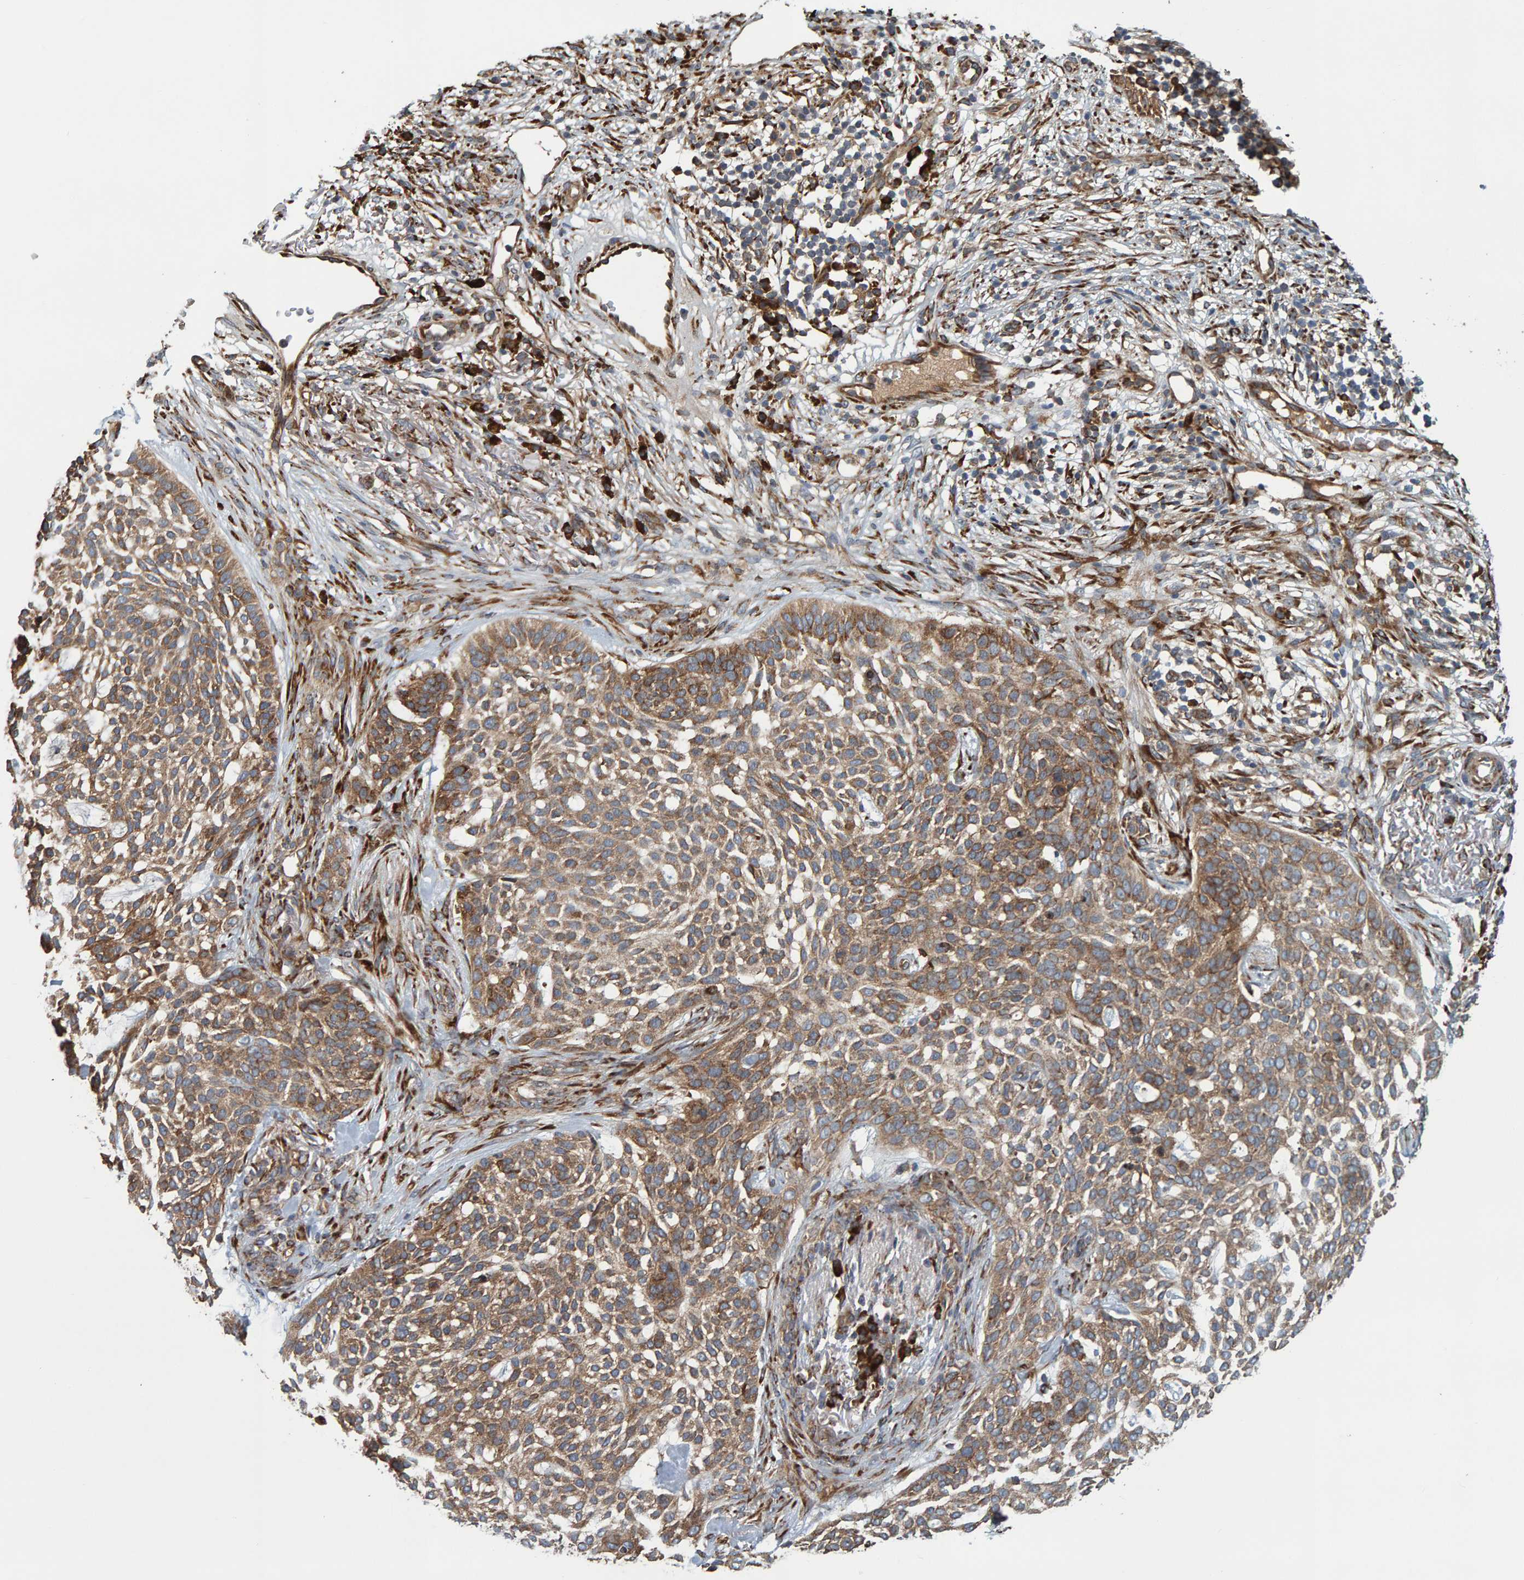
{"staining": {"intensity": "moderate", "quantity": ">75%", "location": "cytoplasmic/membranous"}, "tissue": "skin cancer", "cell_type": "Tumor cells", "image_type": "cancer", "snomed": [{"axis": "morphology", "description": "Basal cell carcinoma"}, {"axis": "topography", "description": "Skin"}], "caption": "Skin cancer (basal cell carcinoma) stained for a protein shows moderate cytoplasmic/membranous positivity in tumor cells. Nuclei are stained in blue.", "gene": "BAIAP2", "patient": {"sex": "female", "age": 64}}